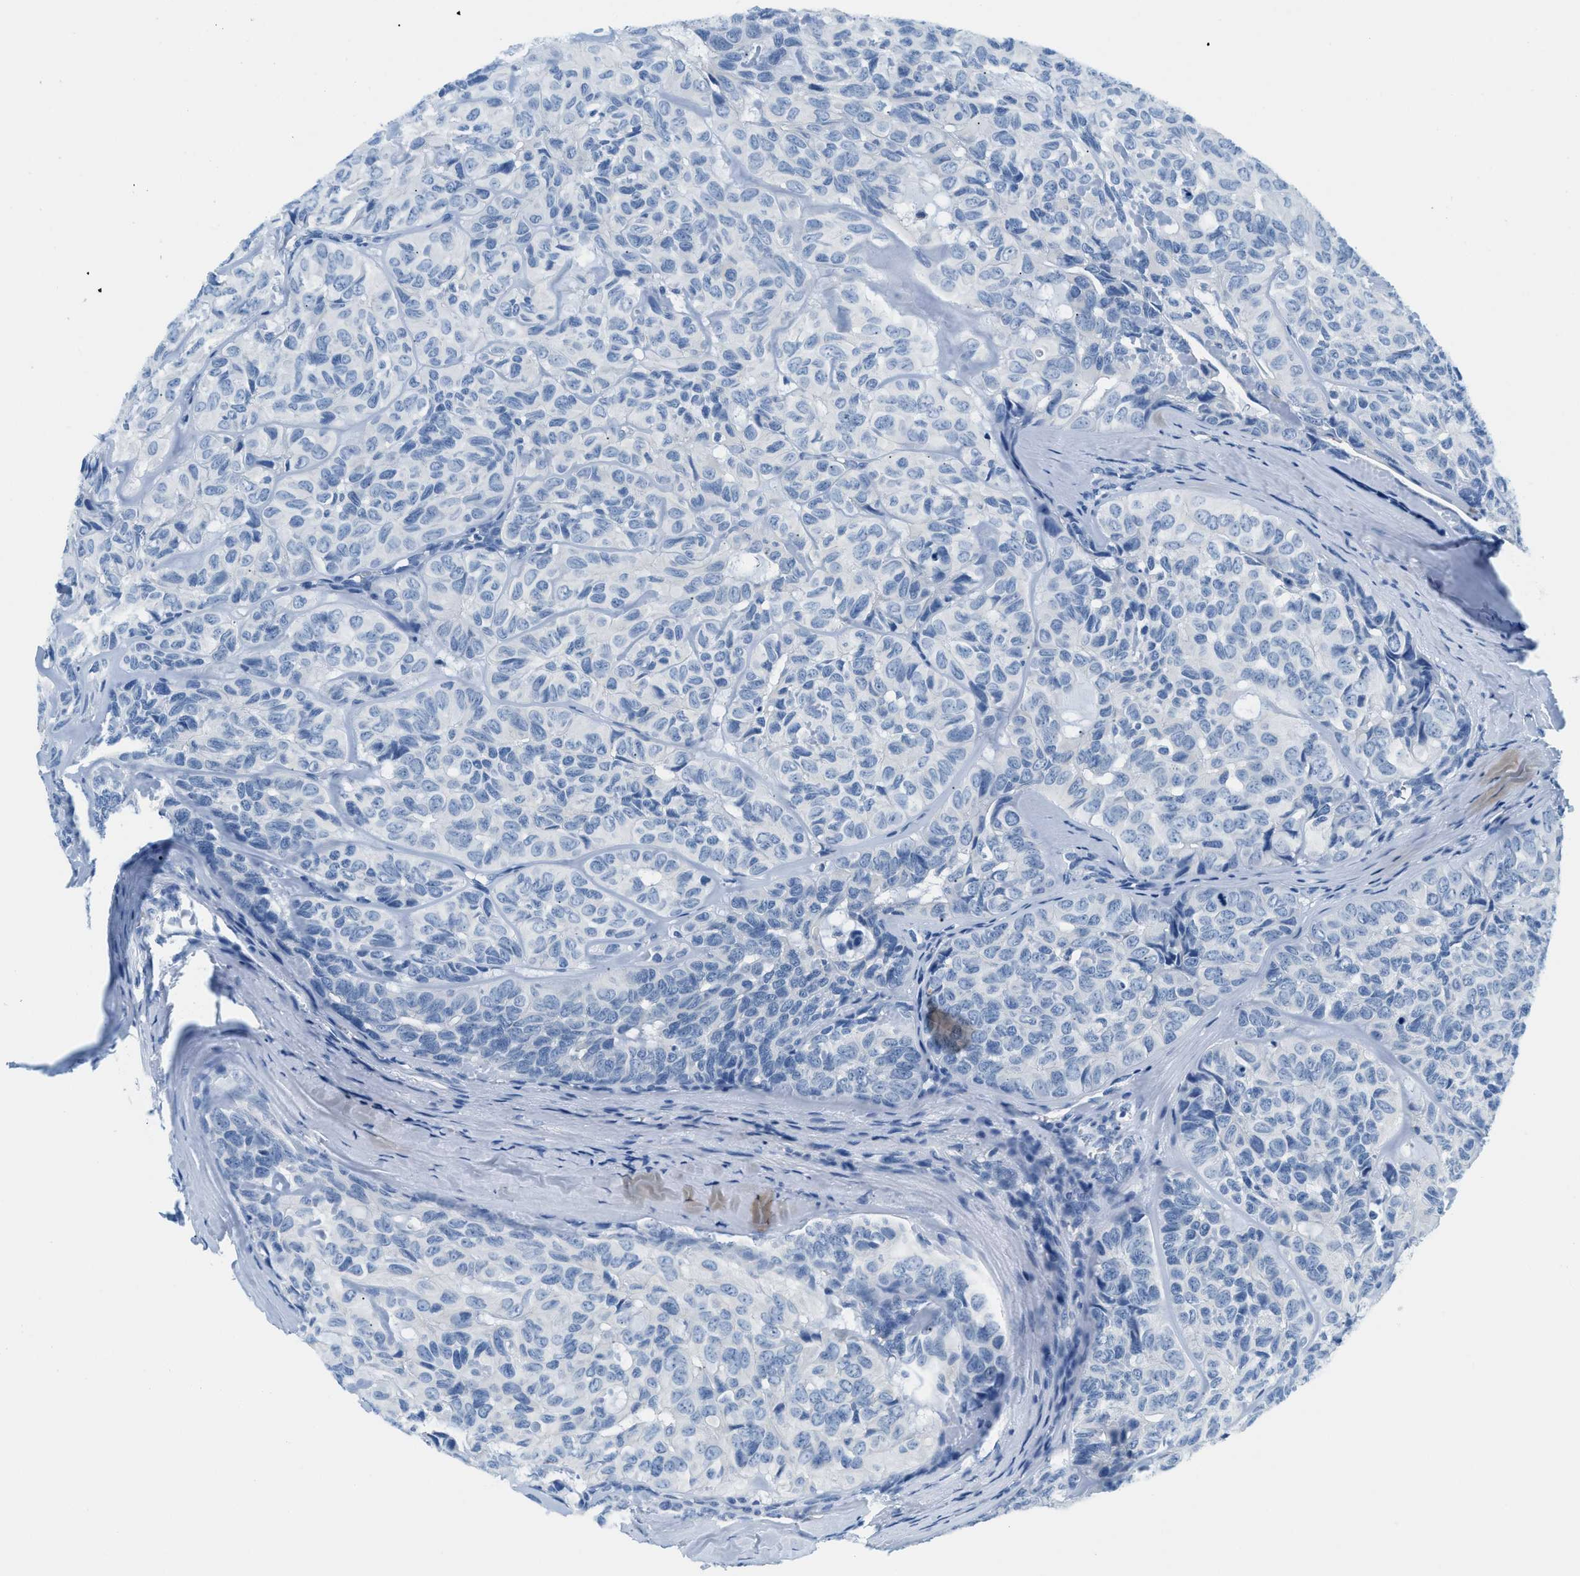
{"staining": {"intensity": "negative", "quantity": "none", "location": "none"}, "tissue": "head and neck cancer", "cell_type": "Tumor cells", "image_type": "cancer", "snomed": [{"axis": "morphology", "description": "Adenocarcinoma, NOS"}, {"axis": "topography", "description": "Salivary gland, NOS"}, {"axis": "topography", "description": "Head-Neck"}], "caption": "This is a image of IHC staining of head and neck adenocarcinoma, which shows no expression in tumor cells.", "gene": "STXBP2", "patient": {"sex": "female", "age": 76}}